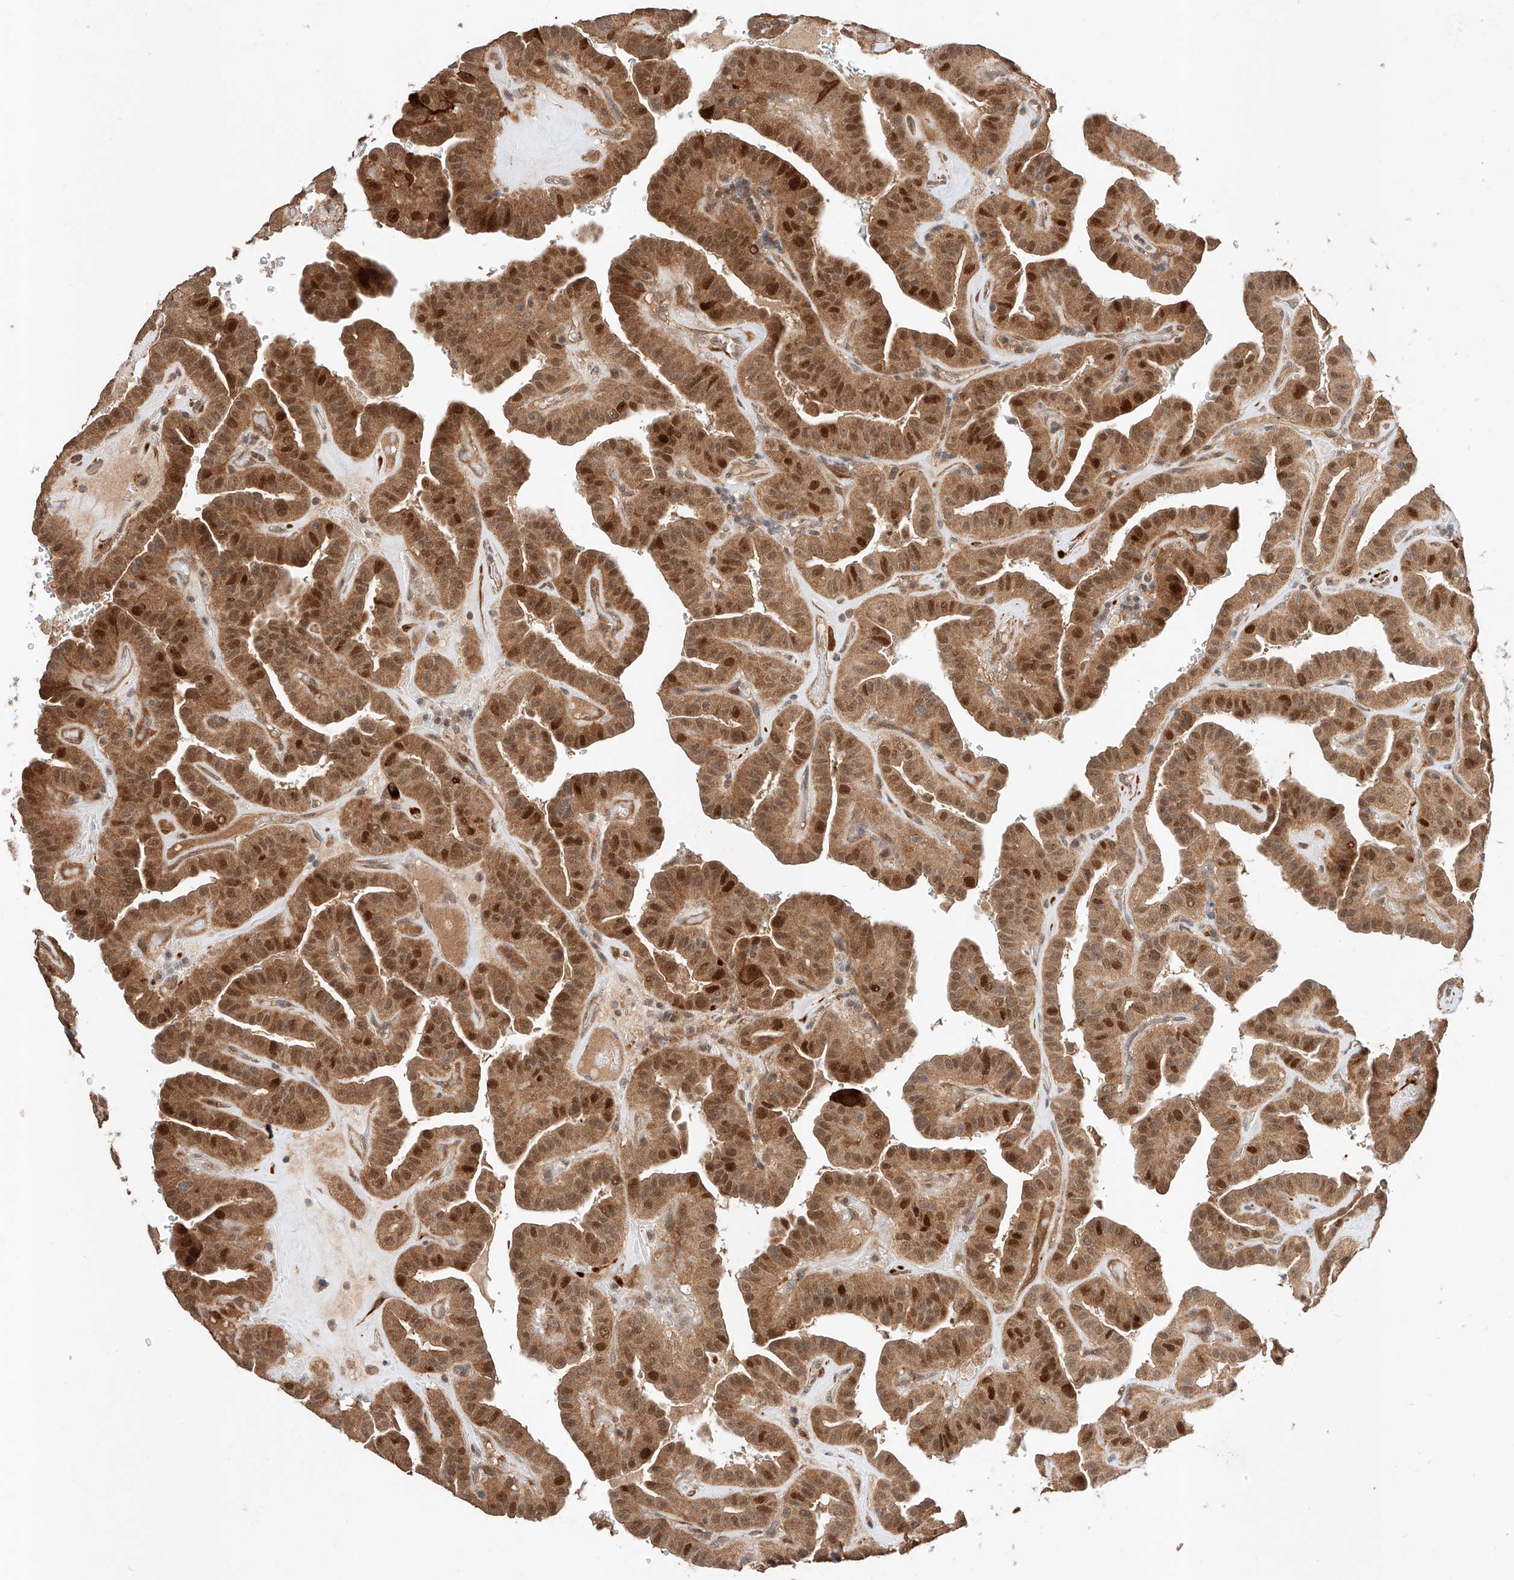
{"staining": {"intensity": "strong", "quantity": ">75%", "location": "cytoplasmic/membranous,nuclear"}, "tissue": "thyroid cancer", "cell_type": "Tumor cells", "image_type": "cancer", "snomed": [{"axis": "morphology", "description": "Papillary adenocarcinoma, NOS"}, {"axis": "topography", "description": "Thyroid gland"}], "caption": "Brown immunohistochemical staining in papillary adenocarcinoma (thyroid) exhibits strong cytoplasmic/membranous and nuclear expression in about >75% of tumor cells. Nuclei are stained in blue.", "gene": "RAB23", "patient": {"sex": "male", "age": 77}}